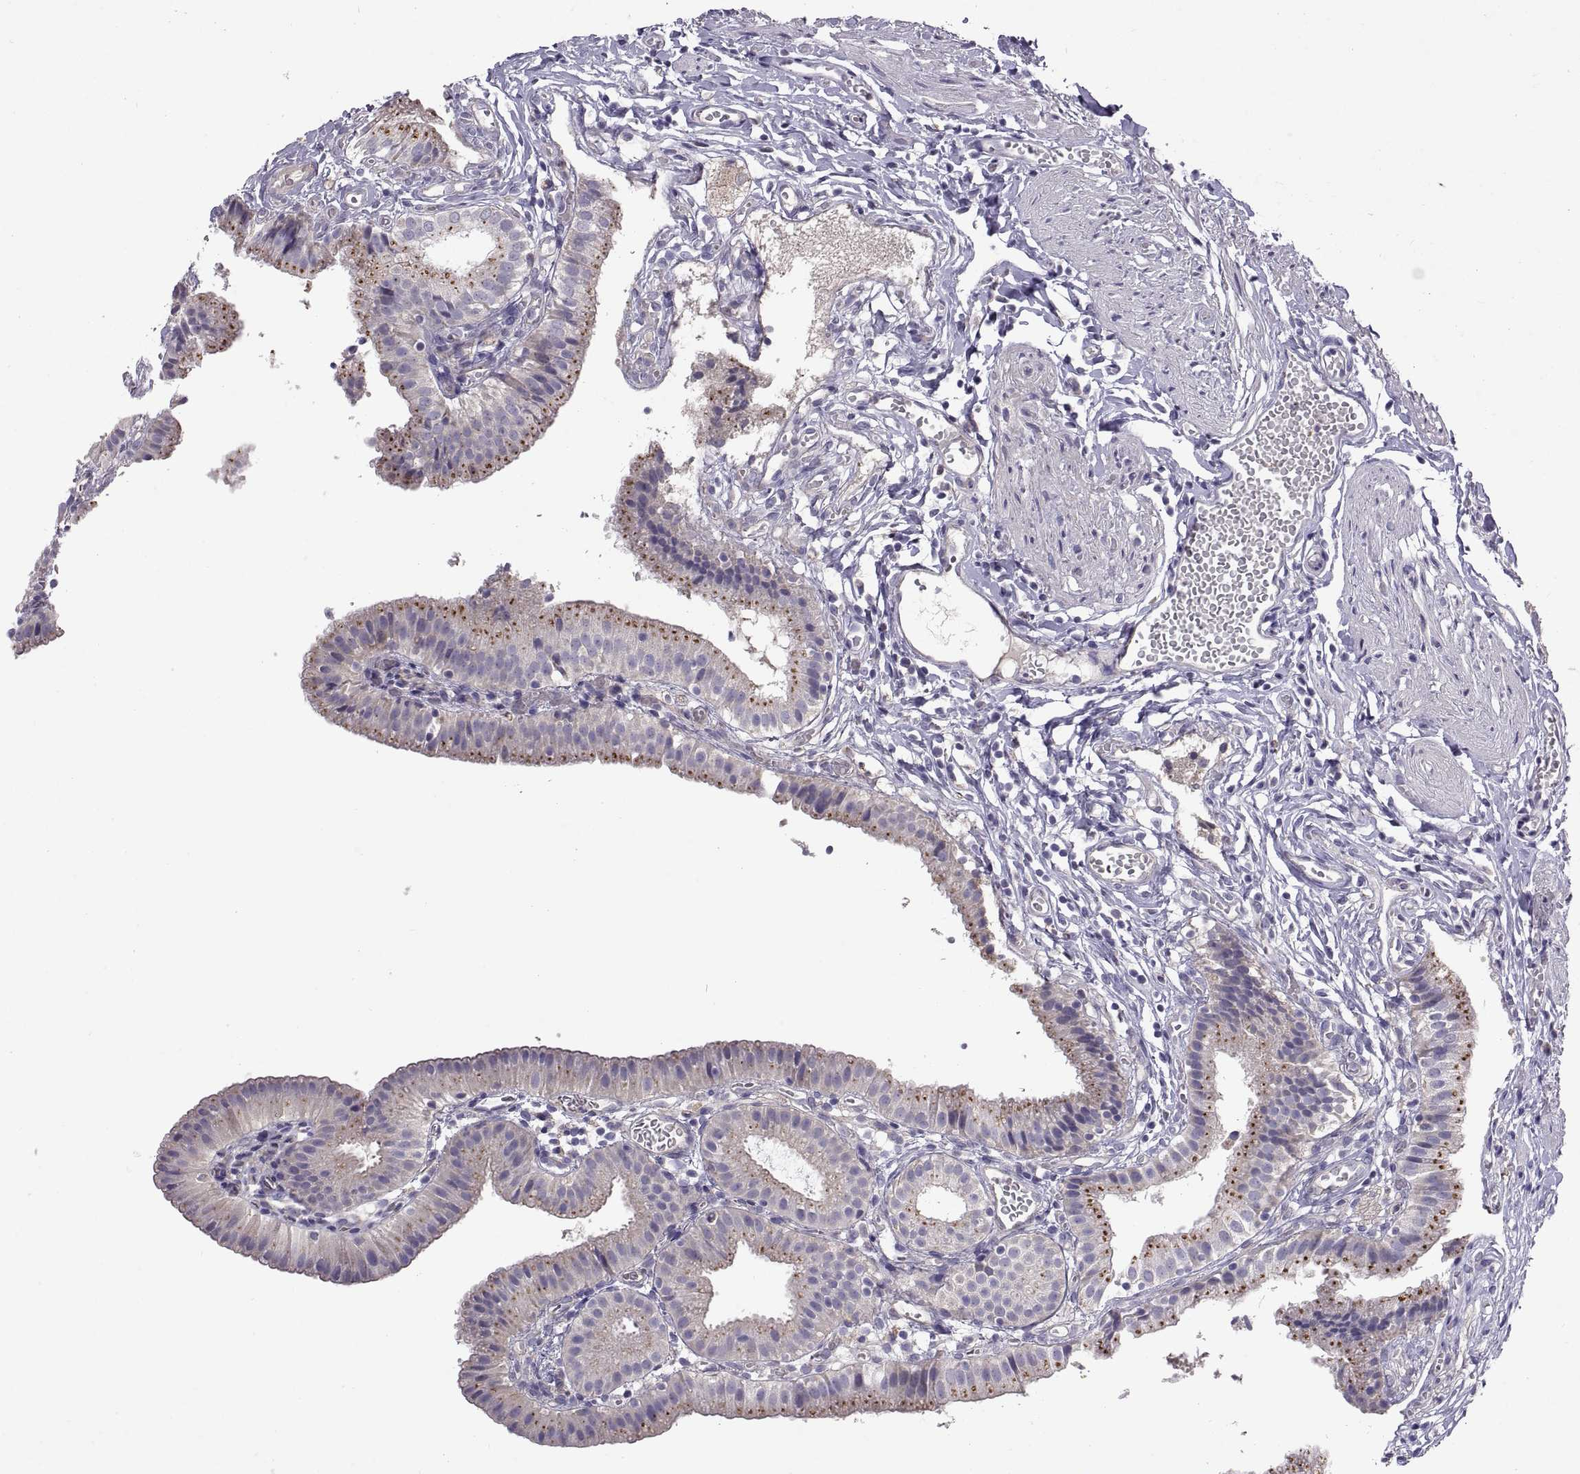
{"staining": {"intensity": "strong", "quantity": ">75%", "location": "cytoplasmic/membranous"}, "tissue": "gallbladder", "cell_type": "Glandular cells", "image_type": "normal", "snomed": [{"axis": "morphology", "description": "Normal tissue, NOS"}, {"axis": "topography", "description": "Gallbladder"}], "caption": "This photomicrograph reveals immunohistochemistry staining of benign gallbladder, with high strong cytoplasmic/membranous staining in approximately >75% of glandular cells.", "gene": "ARSL", "patient": {"sex": "female", "age": 47}}